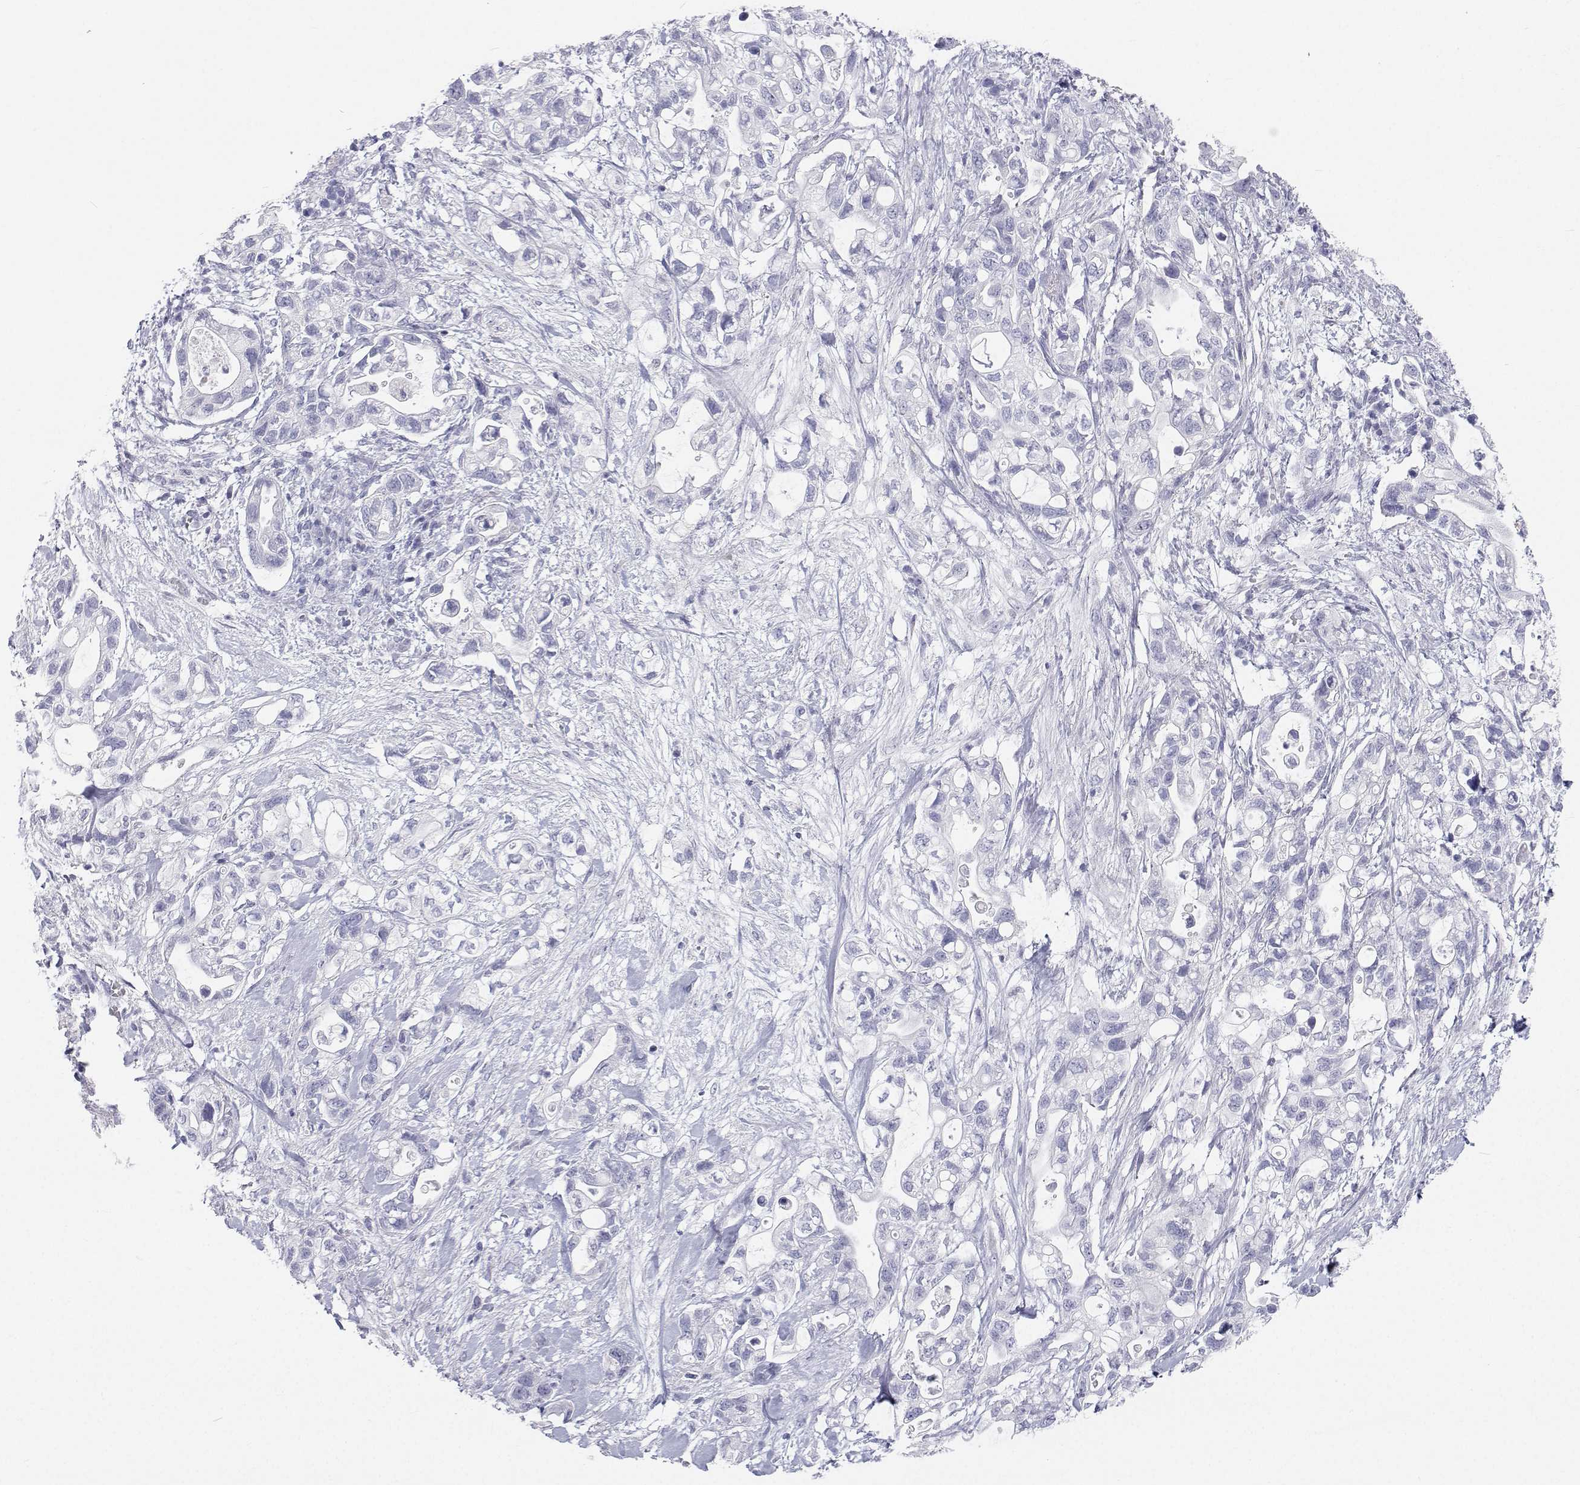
{"staining": {"intensity": "negative", "quantity": "none", "location": "none"}, "tissue": "pancreatic cancer", "cell_type": "Tumor cells", "image_type": "cancer", "snomed": [{"axis": "morphology", "description": "Adenocarcinoma, NOS"}, {"axis": "topography", "description": "Pancreas"}], "caption": "A histopathology image of human adenocarcinoma (pancreatic) is negative for staining in tumor cells.", "gene": "TTN", "patient": {"sex": "female", "age": 72}}